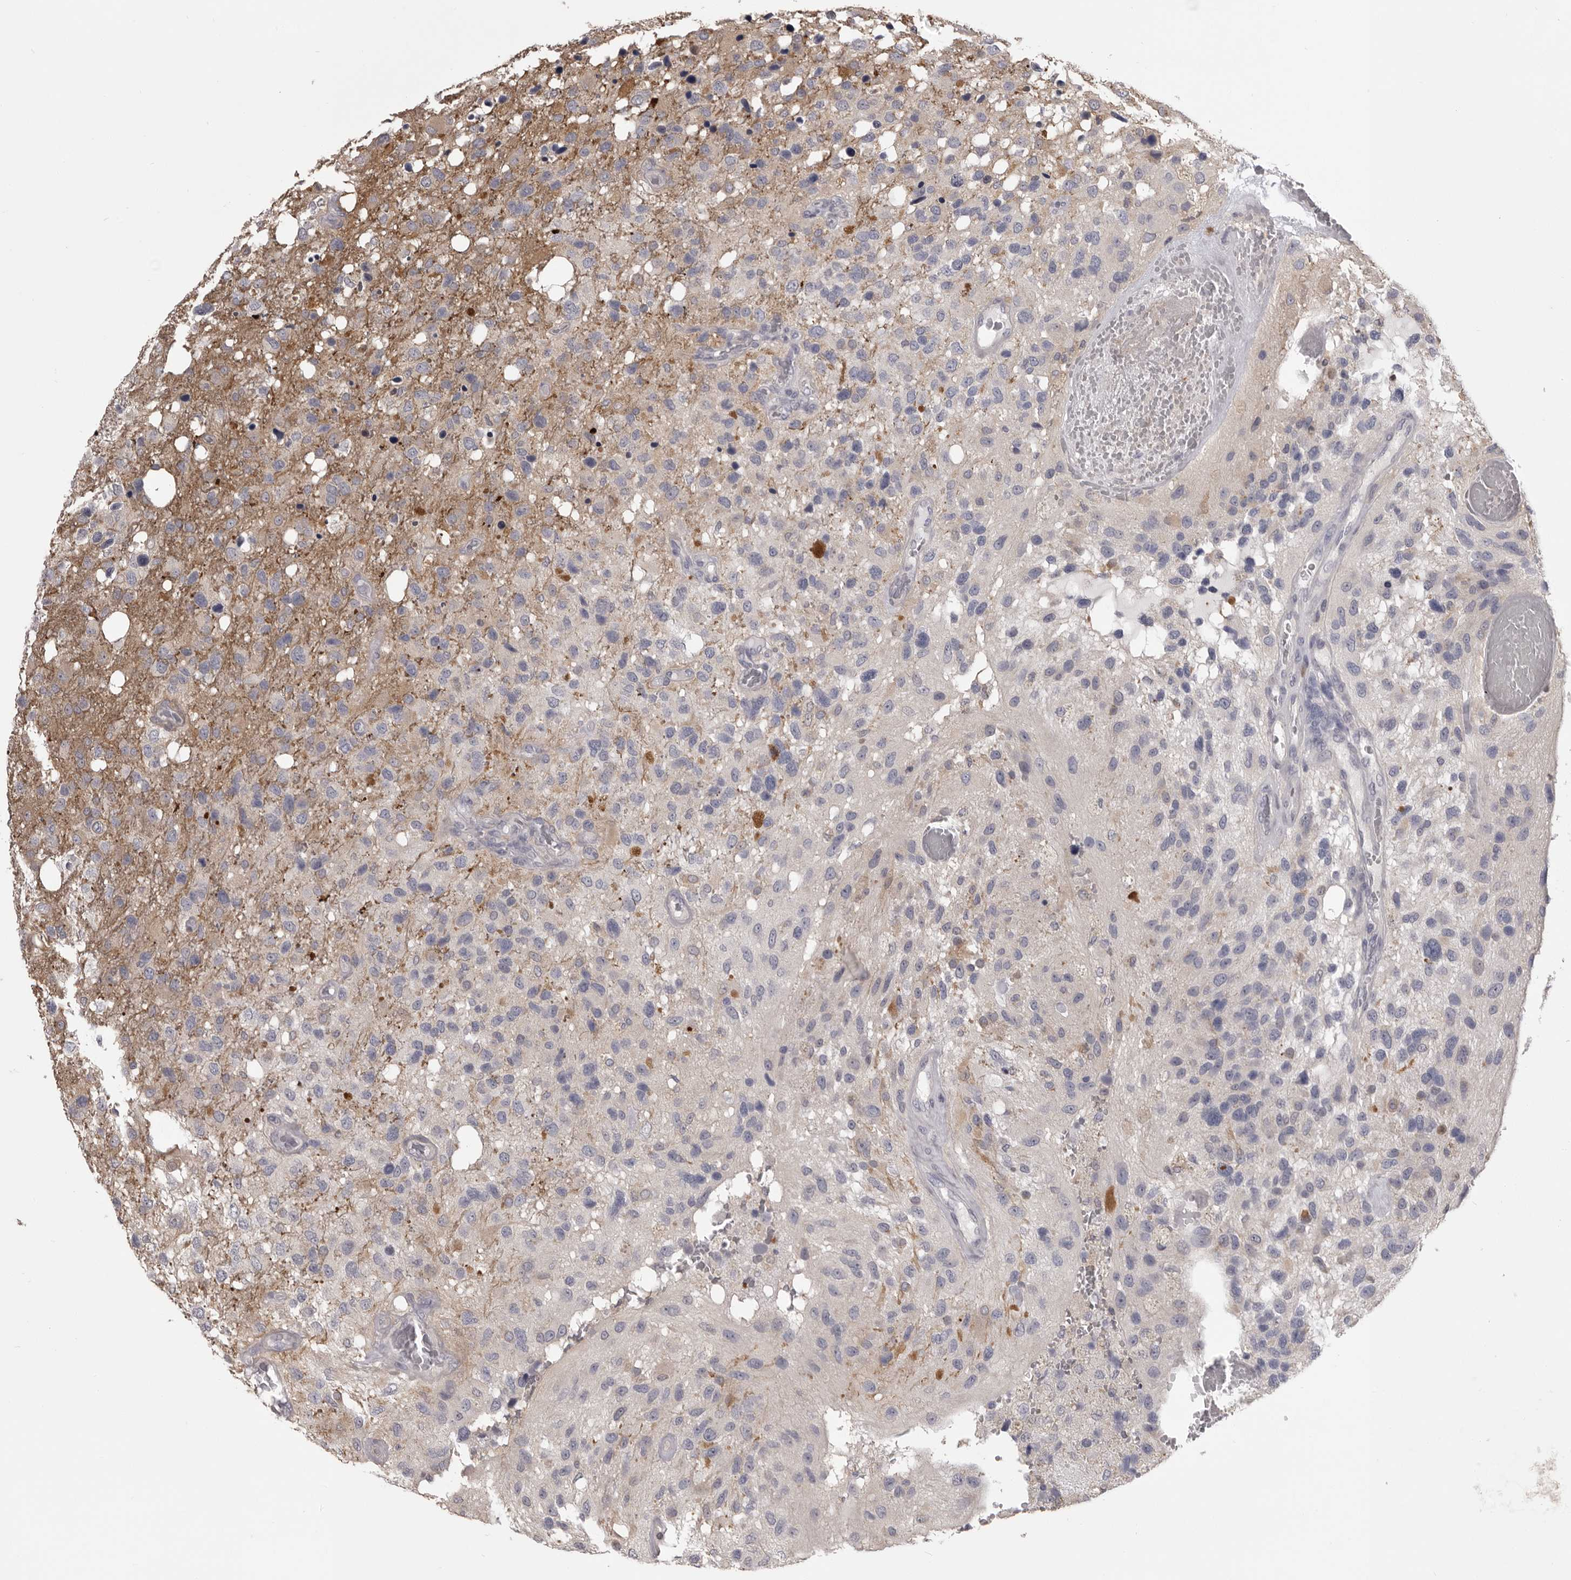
{"staining": {"intensity": "negative", "quantity": "none", "location": "none"}, "tissue": "glioma", "cell_type": "Tumor cells", "image_type": "cancer", "snomed": [{"axis": "morphology", "description": "Glioma, malignant, High grade"}, {"axis": "topography", "description": "Brain"}], "caption": "Tumor cells show no significant positivity in malignant high-grade glioma.", "gene": "MDH1", "patient": {"sex": "female", "age": 58}}